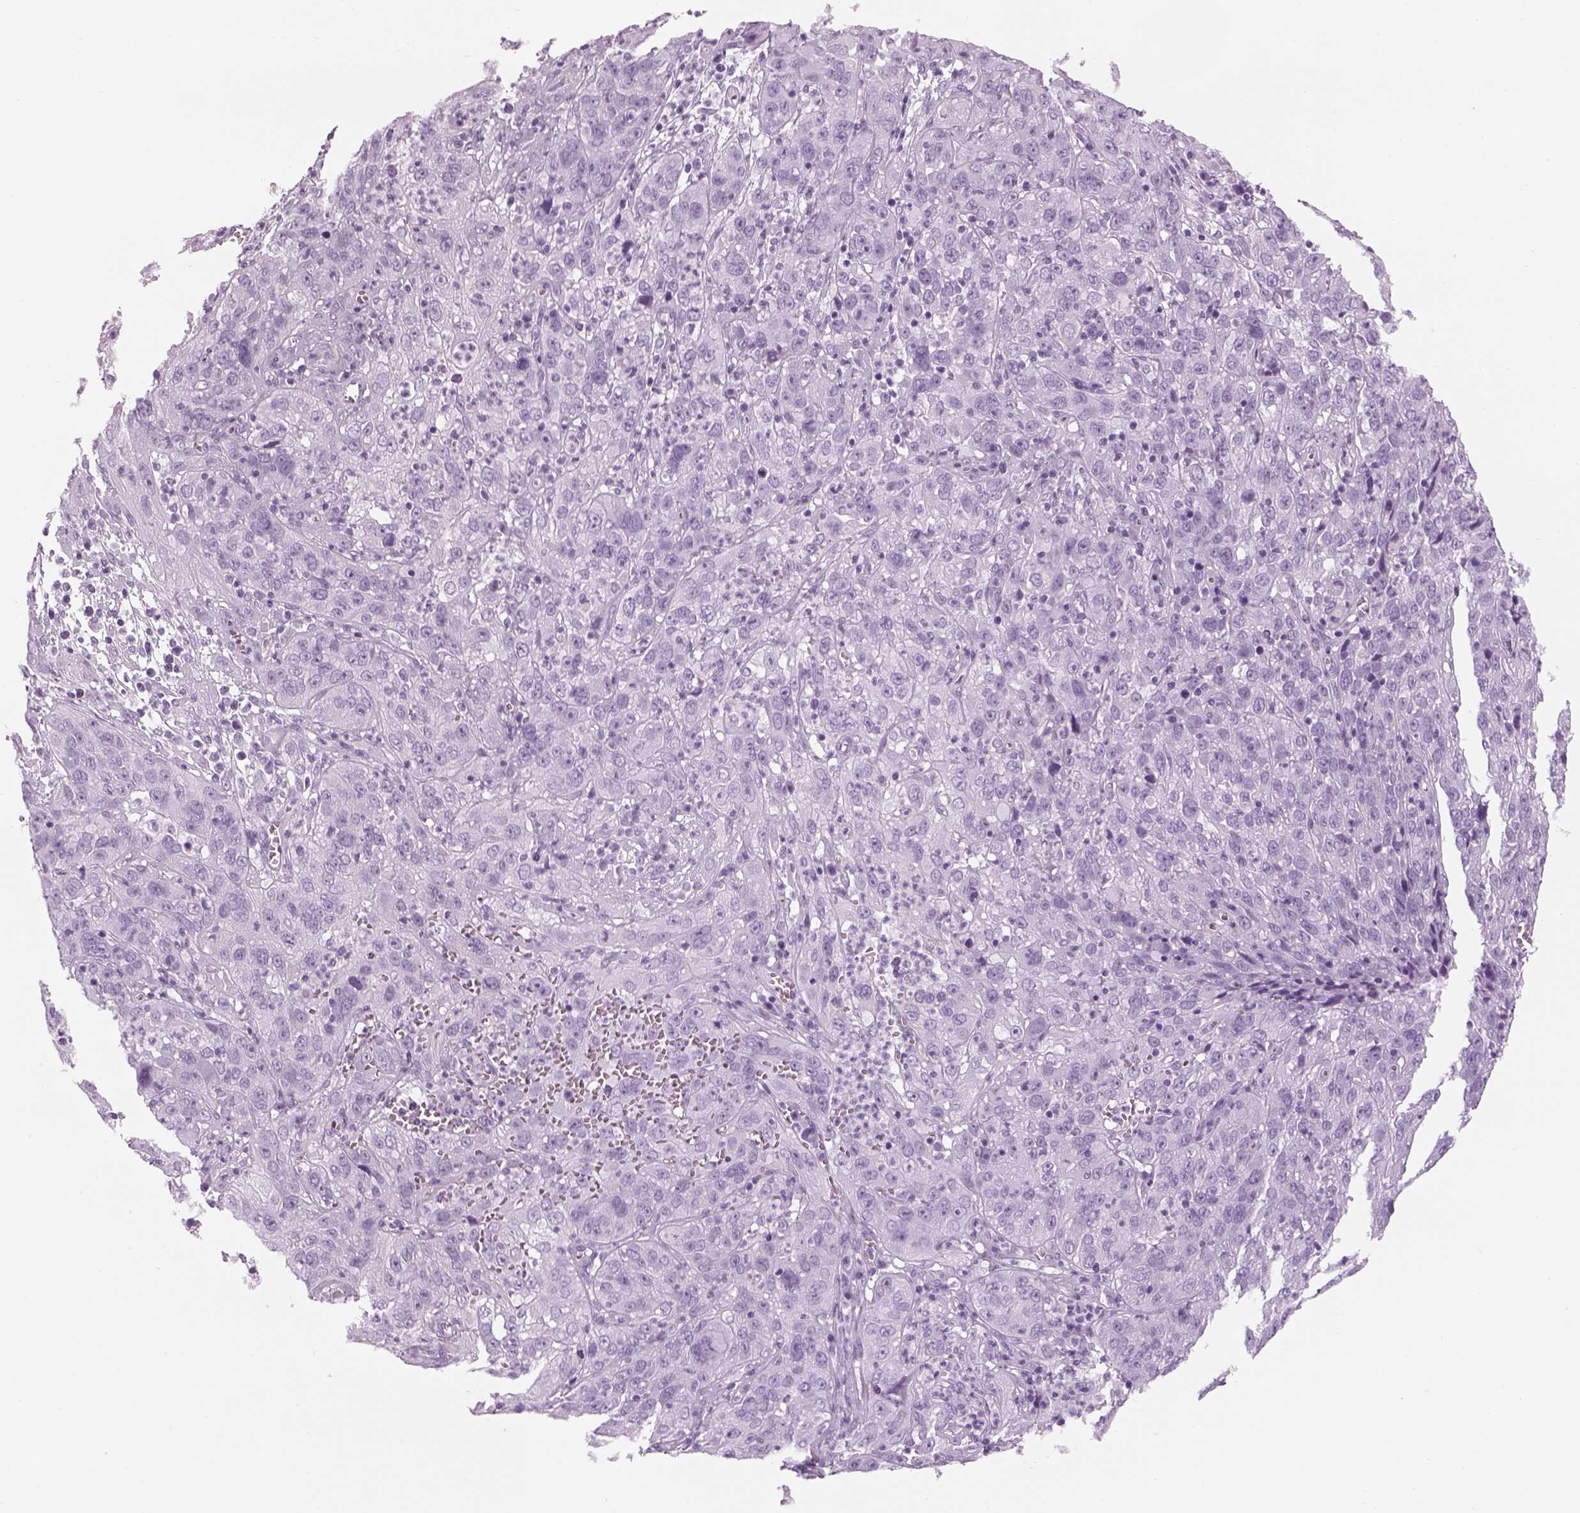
{"staining": {"intensity": "negative", "quantity": "none", "location": "none"}, "tissue": "cervical cancer", "cell_type": "Tumor cells", "image_type": "cancer", "snomed": [{"axis": "morphology", "description": "Squamous cell carcinoma, NOS"}, {"axis": "topography", "description": "Cervix"}], "caption": "DAB (3,3'-diaminobenzidine) immunohistochemical staining of human cervical cancer demonstrates no significant staining in tumor cells. The staining was performed using DAB to visualize the protein expression in brown, while the nuclei were stained in blue with hematoxylin (Magnification: 20x).", "gene": "PABPC1L2B", "patient": {"sex": "female", "age": 32}}